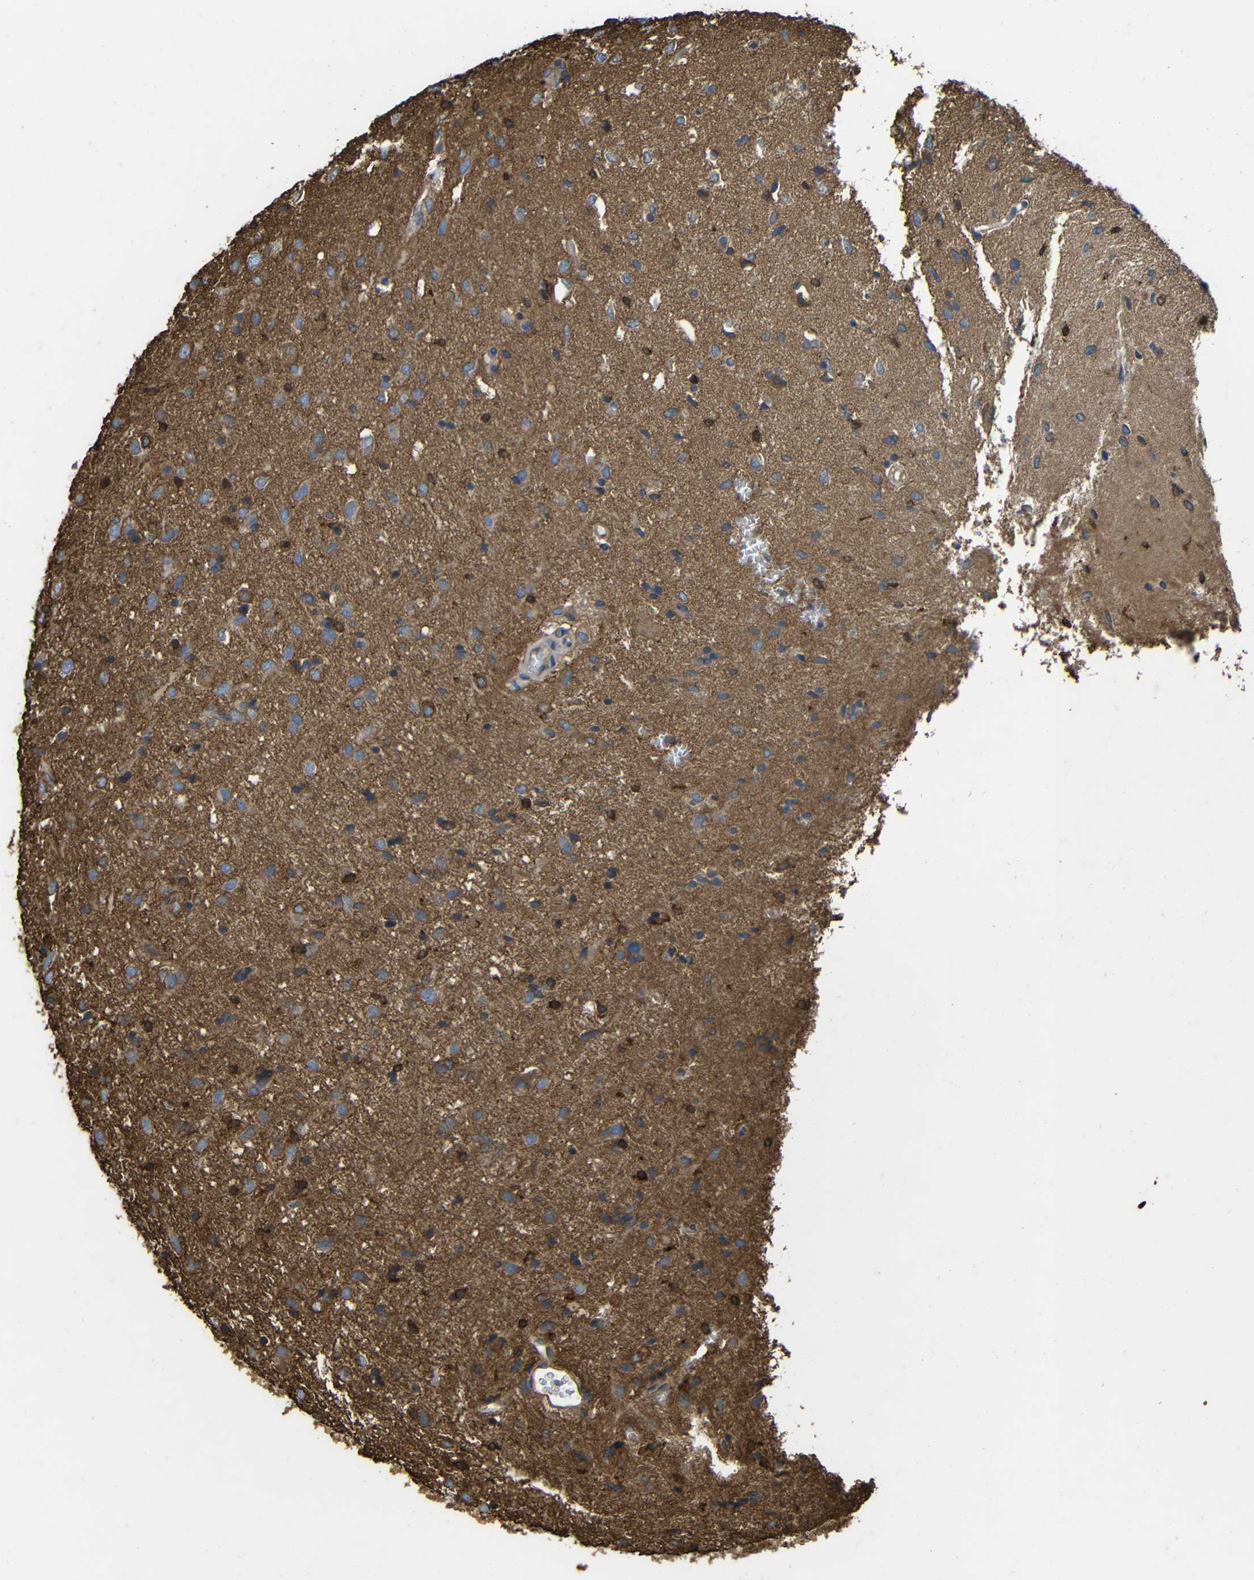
{"staining": {"intensity": "moderate", "quantity": "<25%", "location": "cytoplasmic/membranous"}, "tissue": "glioma", "cell_type": "Tumor cells", "image_type": "cancer", "snomed": [{"axis": "morphology", "description": "Glioma, malignant, Low grade"}, {"axis": "topography", "description": "Brain"}], "caption": "A micrograph of human glioma stained for a protein demonstrates moderate cytoplasmic/membranous brown staining in tumor cells. Nuclei are stained in blue.", "gene": "TREM2", "patient": {"sex": "male", "age": 77}}